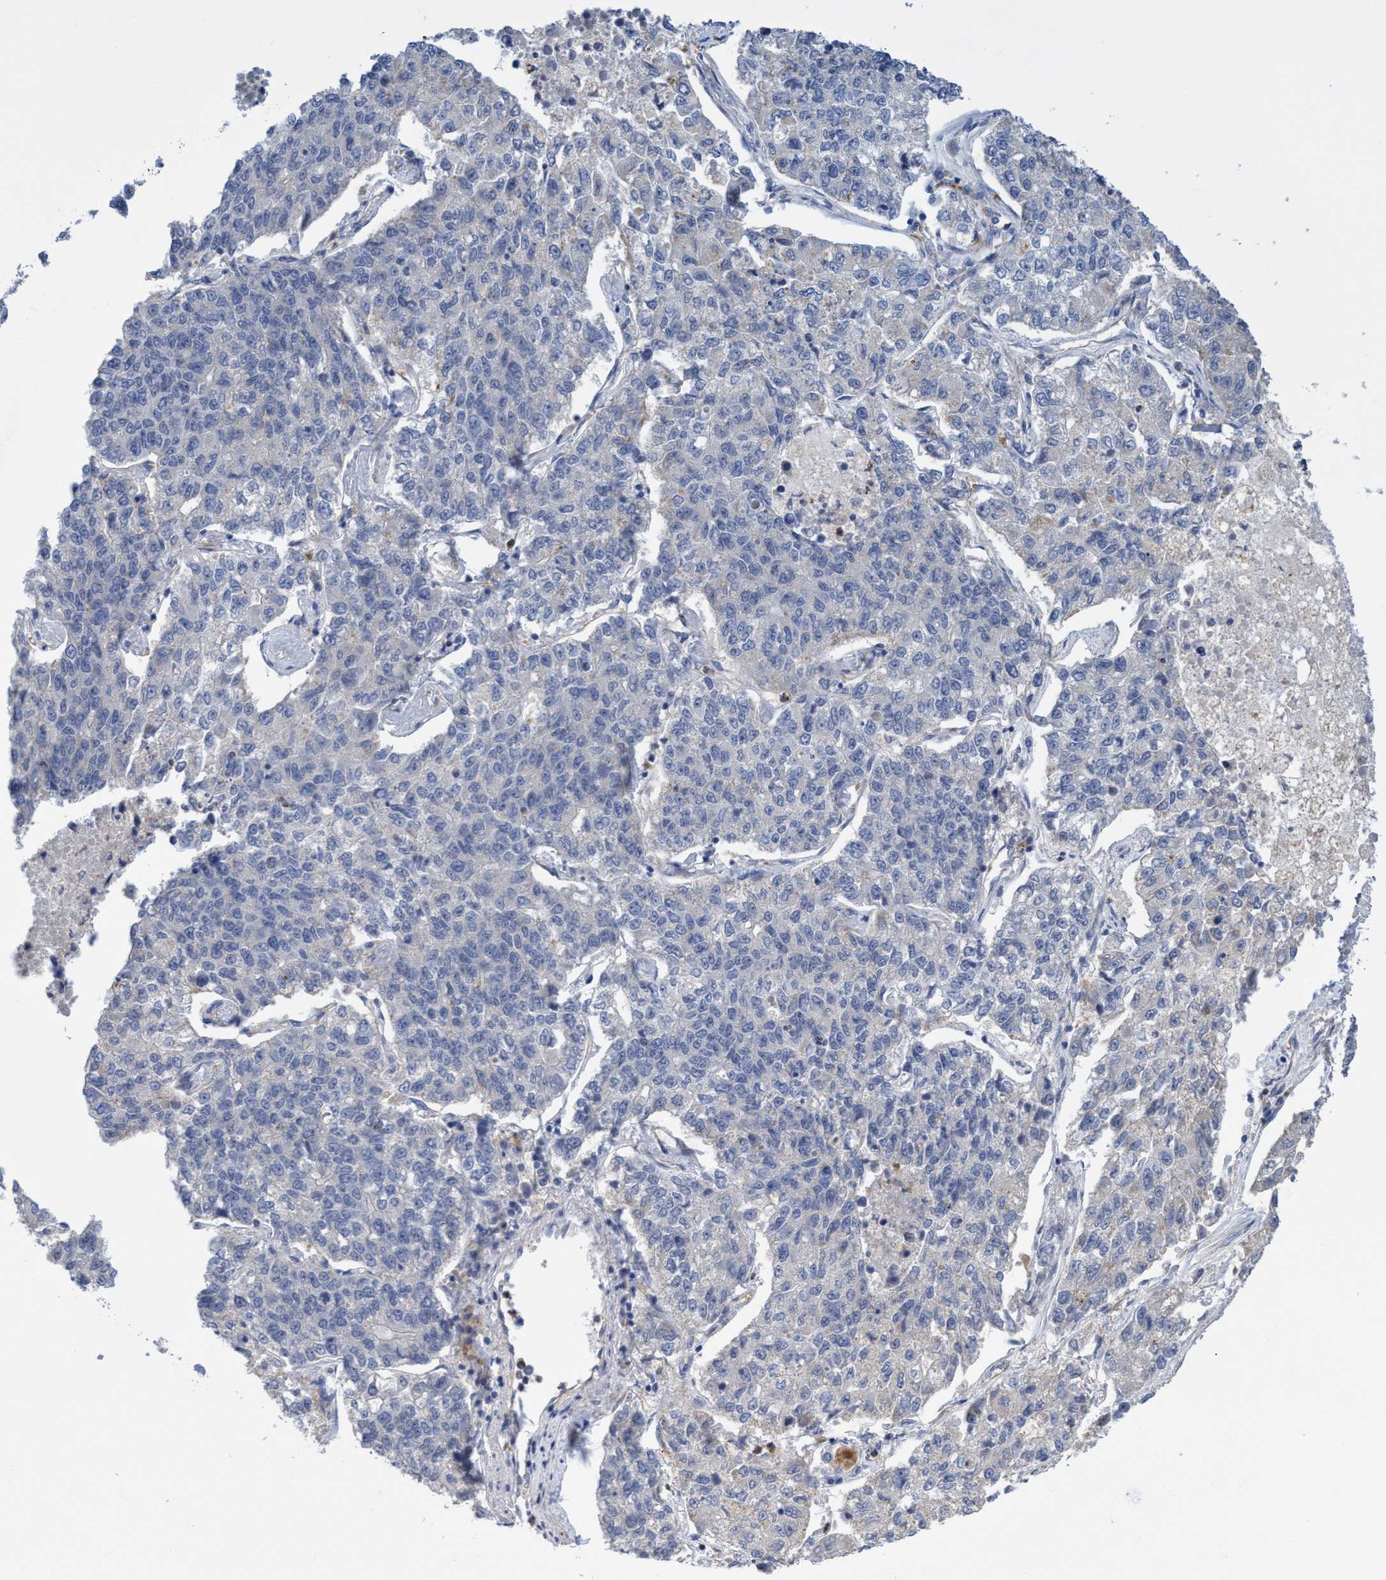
{"staining": {"intensity": "negative", "quantity": "none", "location": "none"}, "tissue": "lung cancer", "cell_type": "Tumor cells", "image_type": "cancer", "snomed": [{"axis": "morphology", "description": "Adenocarcinoma, NOS"}, {"axis": "topography", "description": "Lung"}], "caption": "A high-resolution micrograph shows immunohistochemistry staining of lung cancer, which exhibits no significant expression in tumor cells.", "gene": "SEMA4D", "patient": {"sex": "male", "age": 49}}